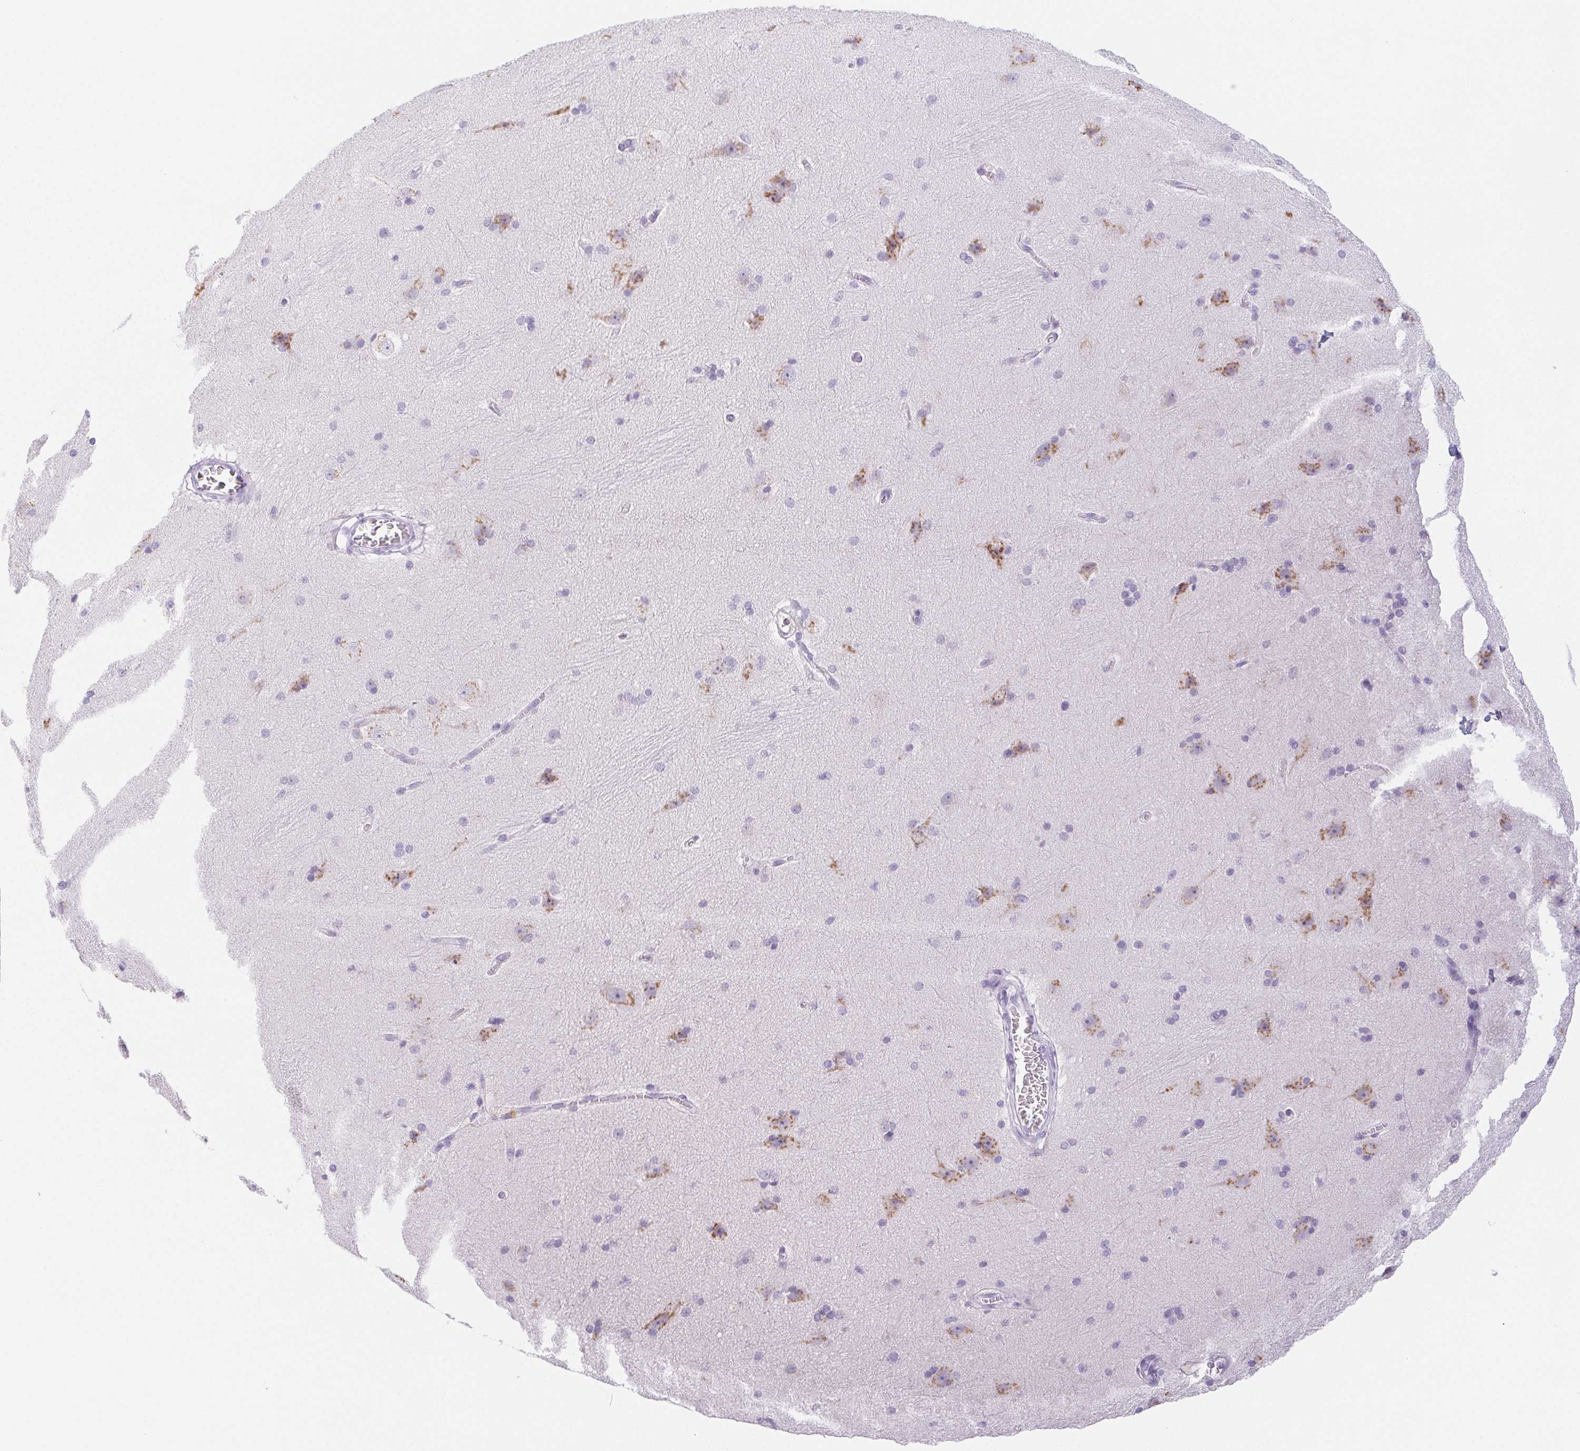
{"staining": {"intensity": "negative", "quantity": "none", "location": "none"}, "tissue": "hippocampus", "cell_type": "Glial cells", "image_type": "normal", "snomed": [{"axis": "morphology", "description": "Normal tissue, NOS"}, {"axis": "topography", "description": "Cerebral cortex"}, {"axis": "topography", "description": "Hippocampus"}], "caption": "An immunohistochemistry (IHC) histopathology image of benign hippocampus is shown. There is no staining in glial cells of hippocampus.", "gene": "ST8SIA3", "patient": {"sex": "female", "age": 19}}